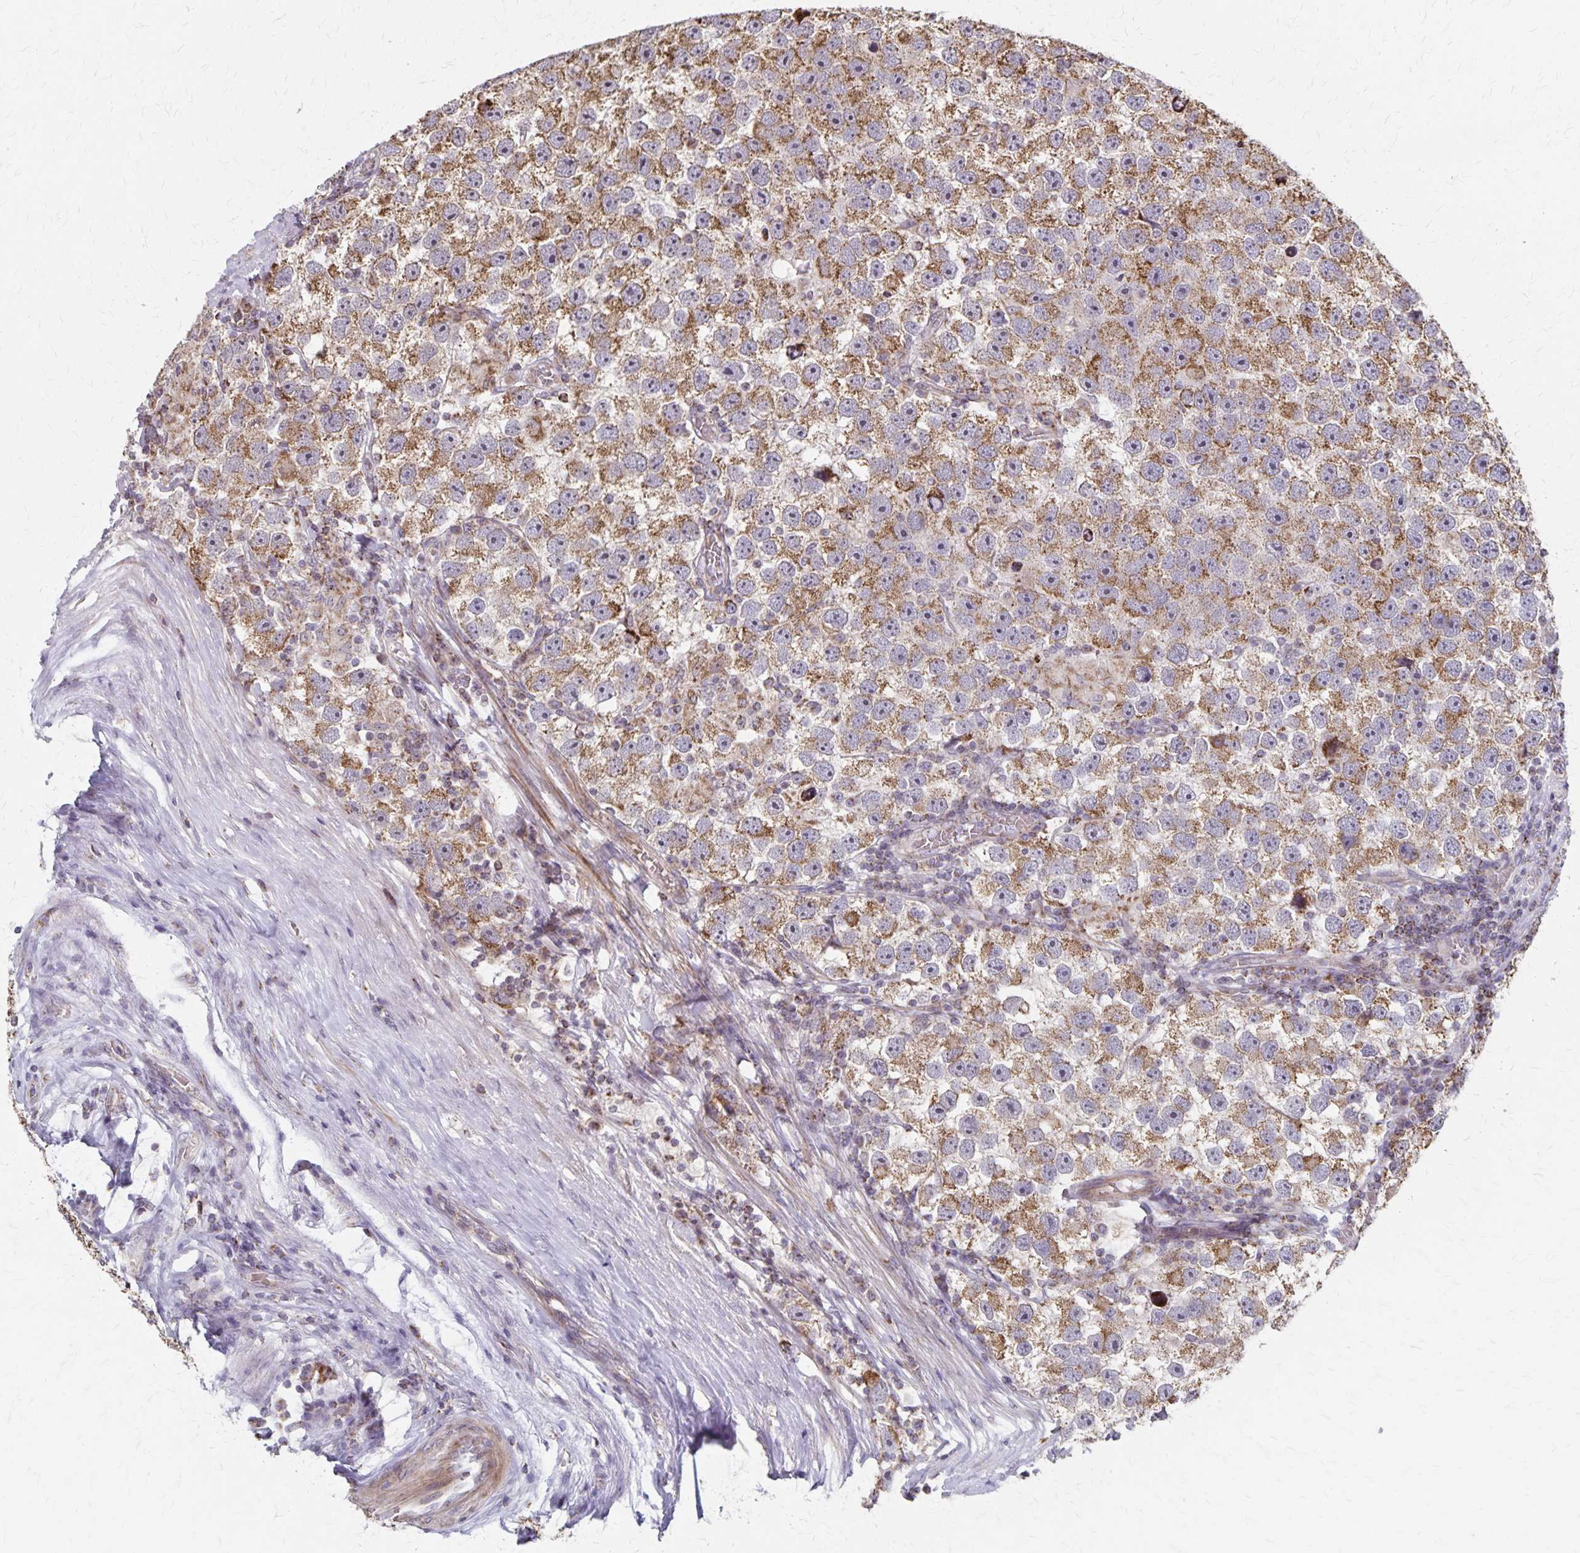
{"staining": {"intensity": "moderate", "quantity": ">75%", "location": "cytoplasmic/membranous"}, "tissue": "testis cancer", "cell_type": "Tumor cells", "image_type": "cancer", "snomed": [{"axis": "morphology", "description": "Seminoma, NOS"}, {"axis": "topography", "description": "Testis"}], "caption": "This photomicrograph displays testis cancer stained with immunohistochemistry to label a protein in brown. The cytoplasmic/membranous of tumor cells show moderate positivity for the protein. Nuclei are counter-stained blue.", "gene": "DYRK4", "patient": {"sex": "male", "age": 26}}